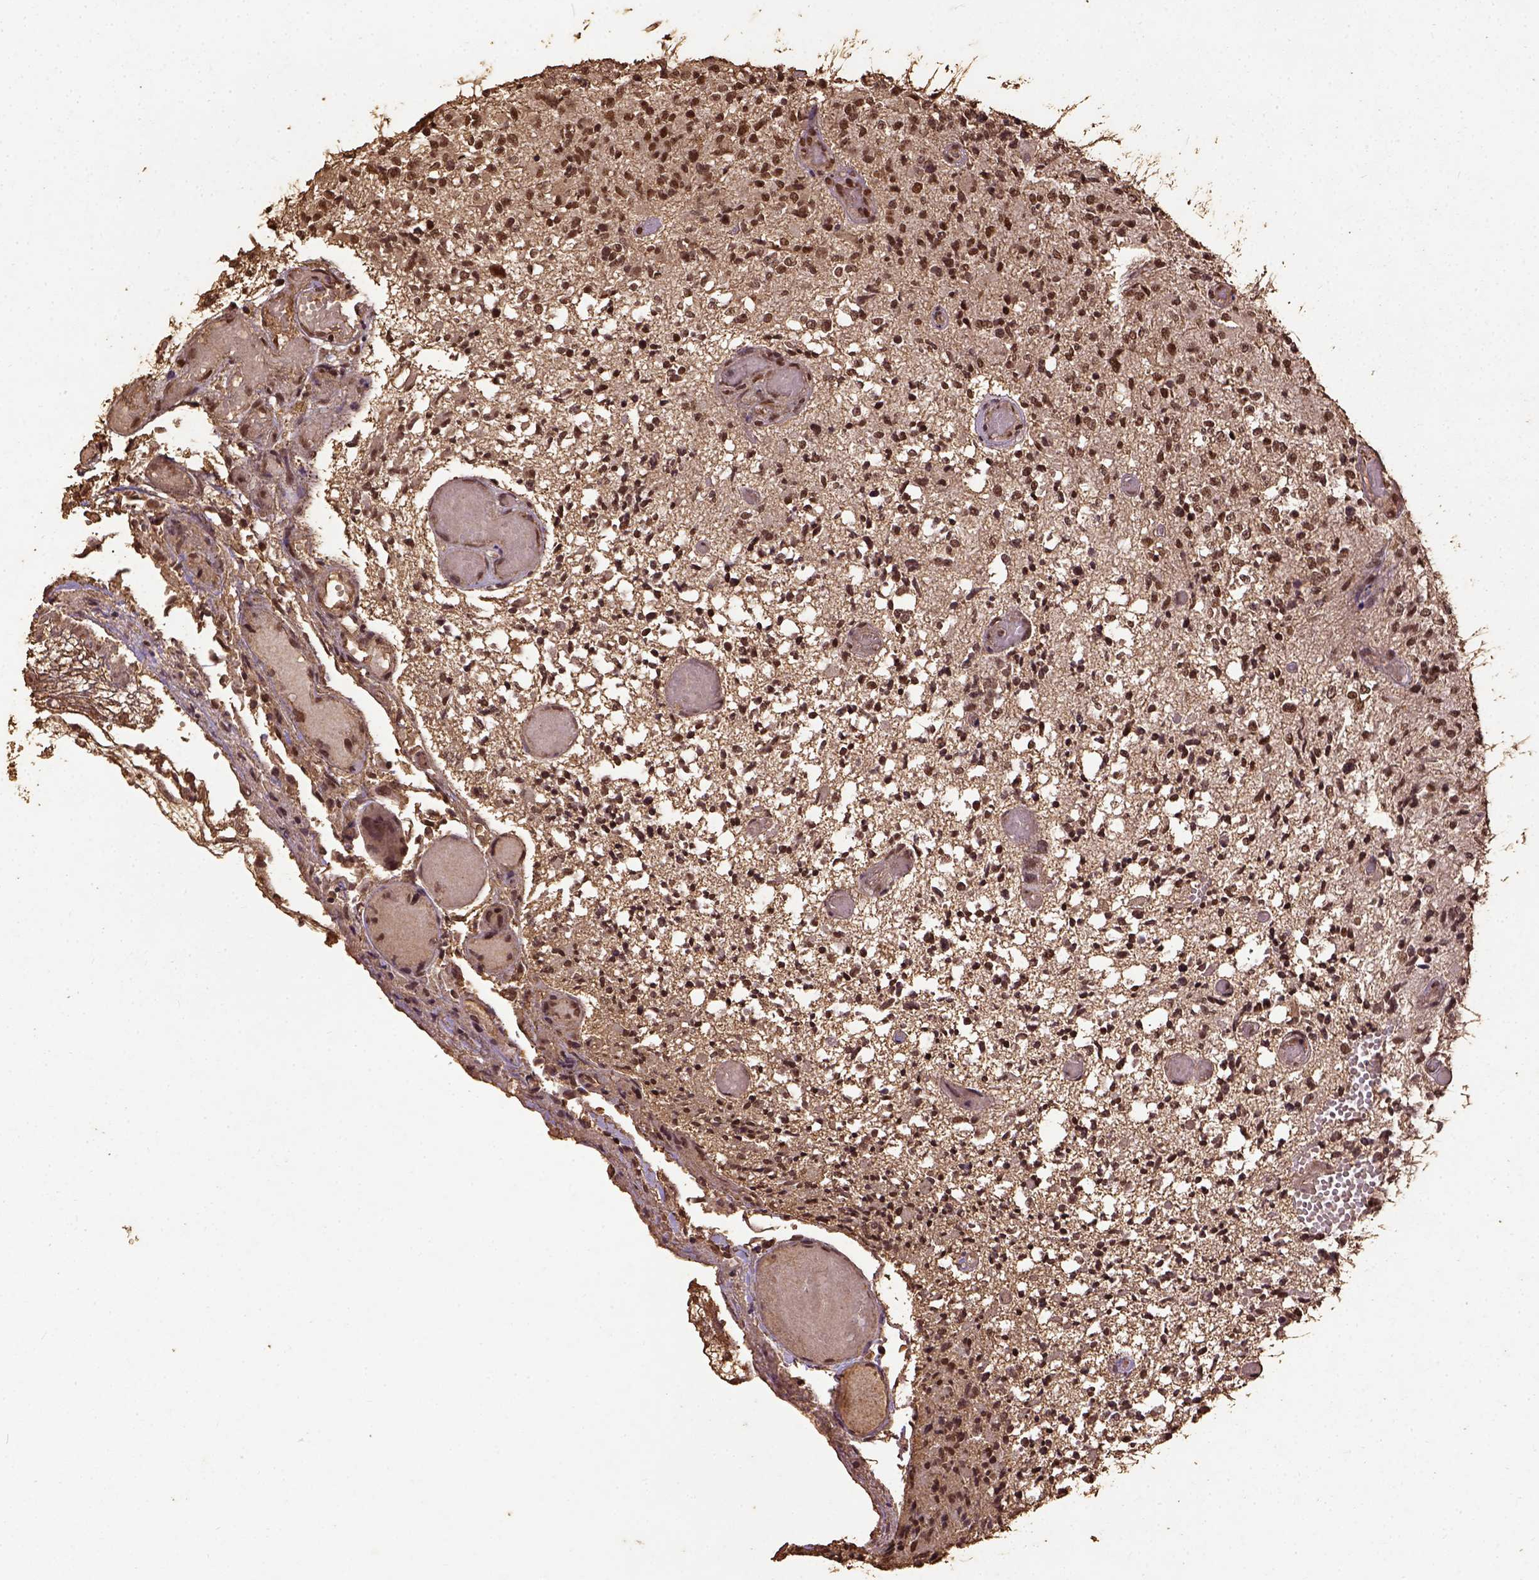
{"staining": {"intensity": "strong", "quantity": ">75%", "location": "nuclear"}, "tissue": "glioma", "cell_type": "Tumor cells", "image_type": "cancer", "snomed": [{"axis": "morphology", "description": "Glioma, malignant, High grade"}, {"axis": "topography", "description": "Brain"}], "caption": "Immunohistochemical staining of malignant high-grade glioma exhibits high levels of strong nuclear protein staining in about >75% of tumor cells. The protein is shown in brown color, while the nuclei are stained blue.", "gene": "NACC1", "patient": {"sex": "female", "age": 63}}